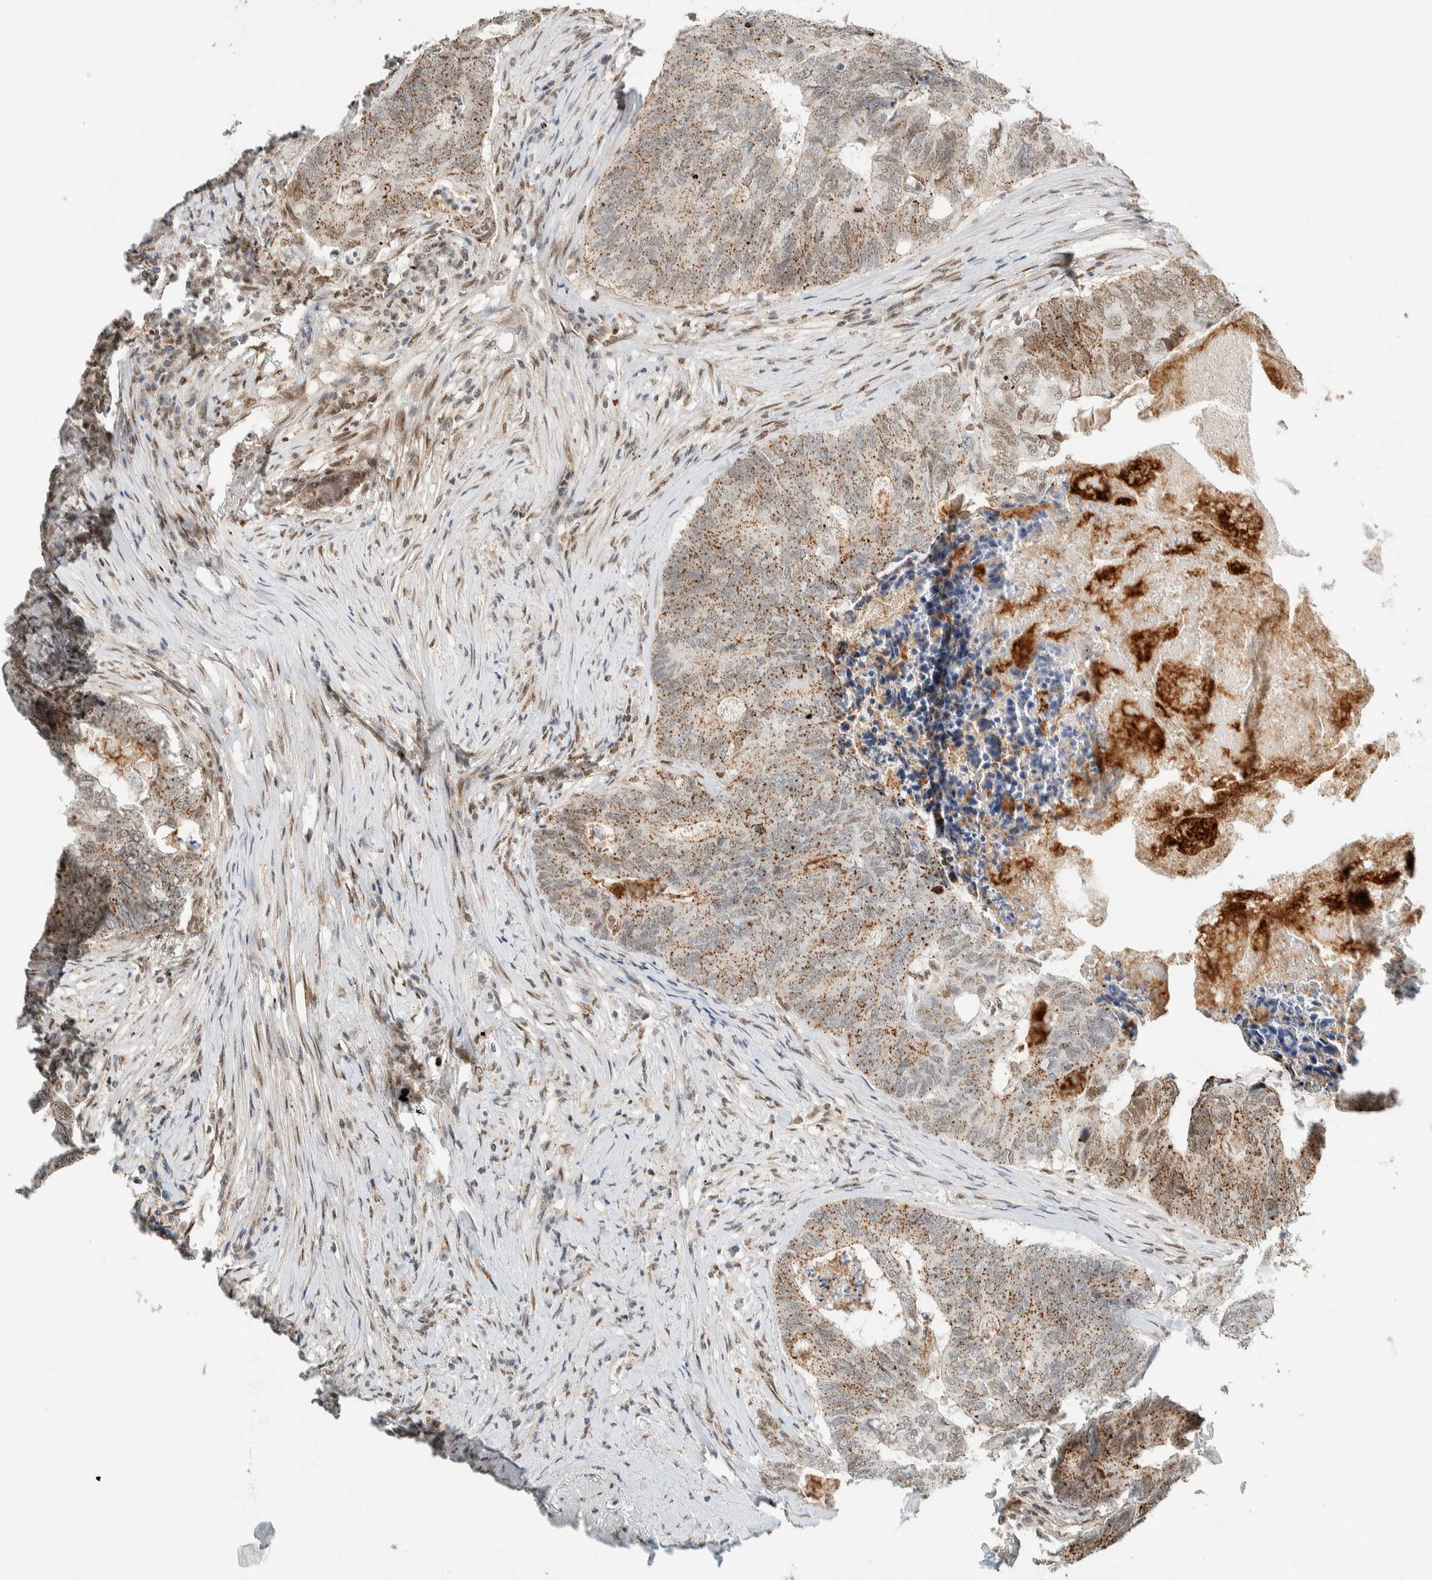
{"staining": {"intensity": "moderate", "quantity": ">75%", "location": "cytoplasmic/membranous,nuclear"}, "tissue": "colorectal cancer", "cell_type": "Tumor cells", "image_type": "cancer", "snomed": [{"axis": "morphology", "description": "Adenocarcinoma, NOS"}, {"axis": "topography", "description": "Colon"}], "caption": "High-power microscopy captured an immunohistochemistry histopathology image of adenocarcinoma (colorectal), revealing moderate cytoplasmic/membranous and nuclear expression in about >75% of tumor cells.", "gene": "TFE3", "patient": {"sex": "female", "age": 67}}